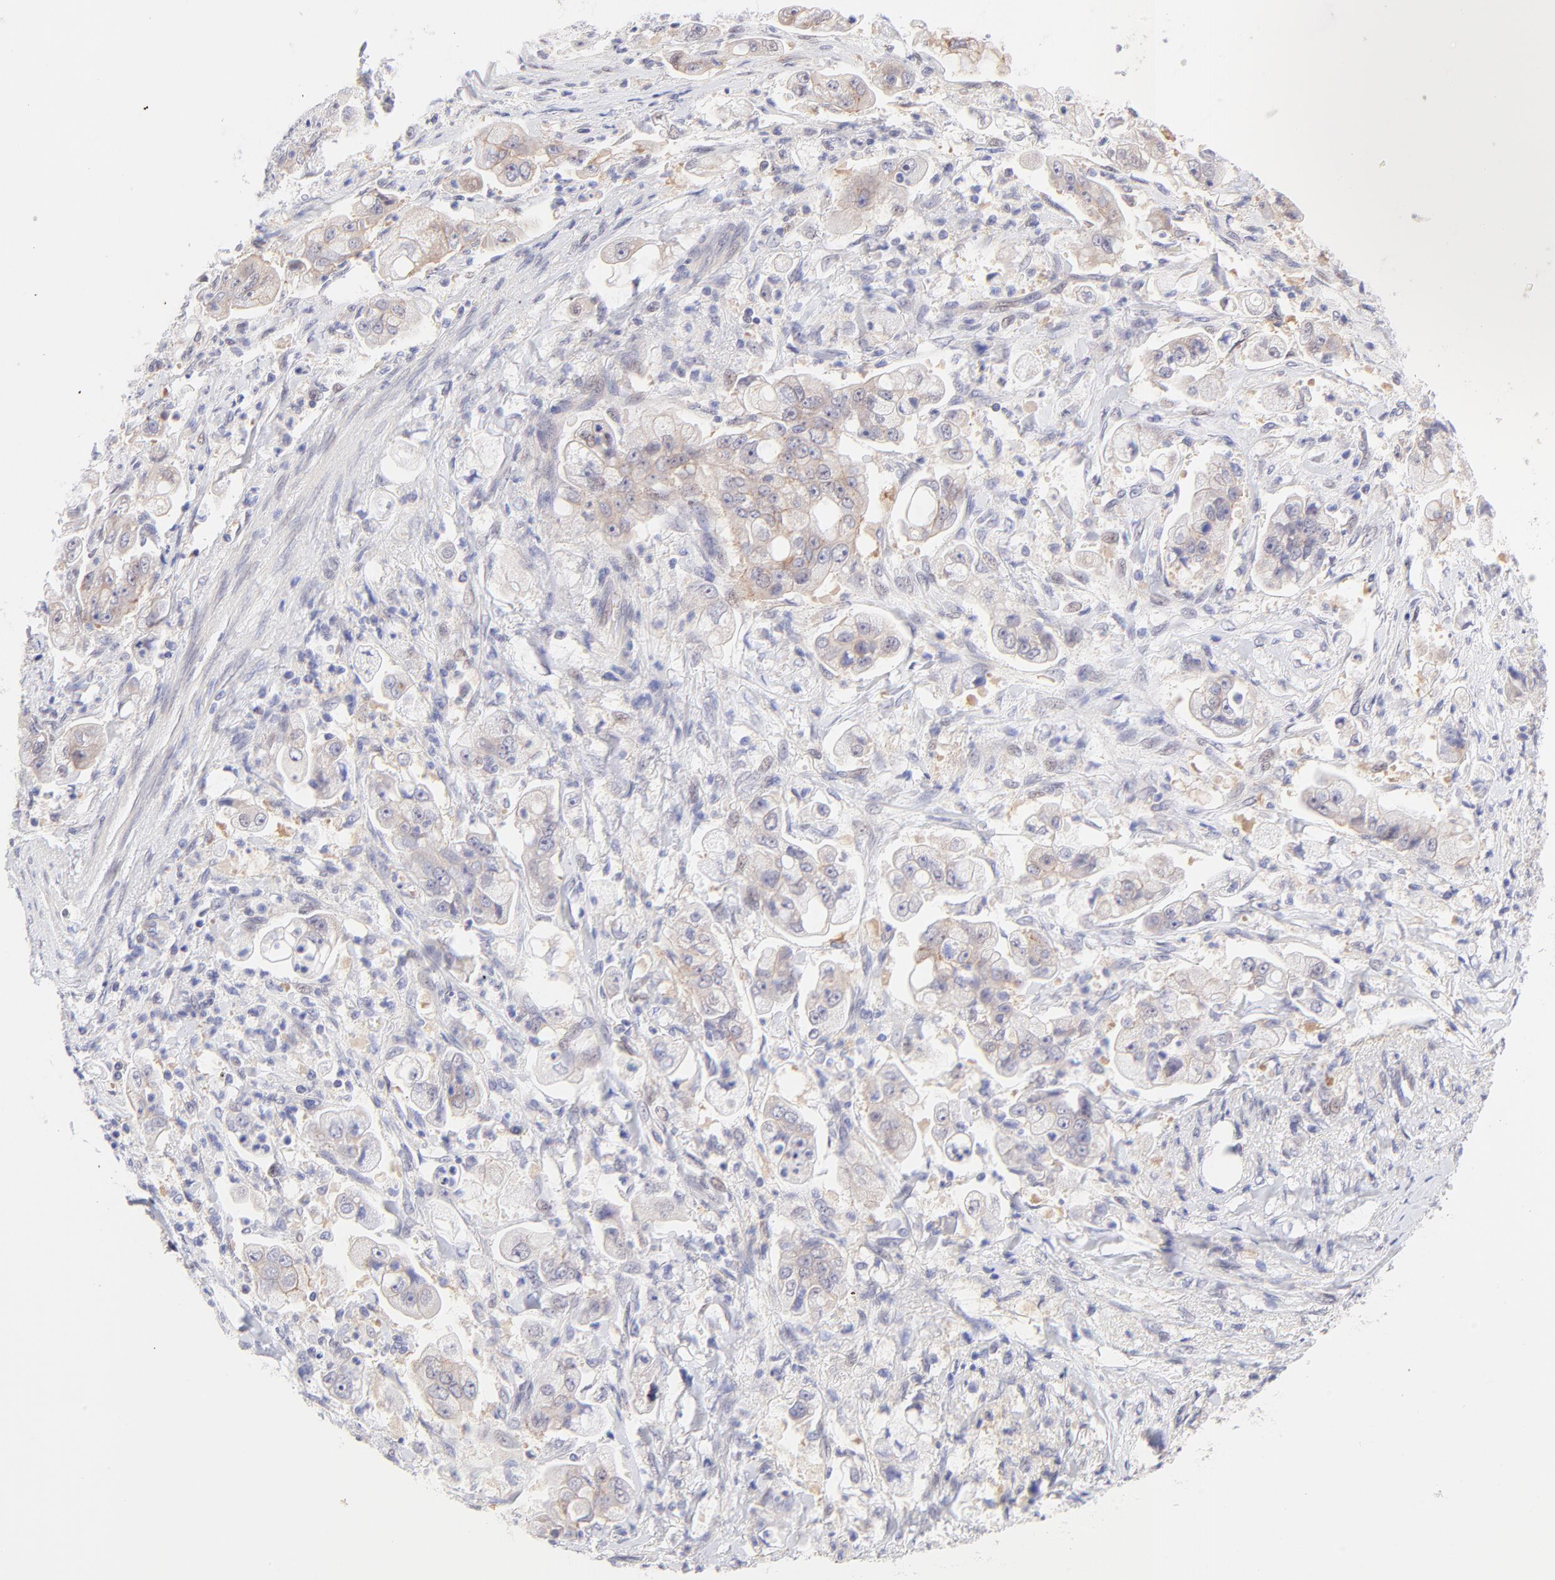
{"staining": {"intensity": "weak", "quantity": "<25%", "location": "cytoplasmic/membranous"}, "tissue": "stomach cancer", "cell_type": "Tumor cells", "image_type": "cancer", "snomed": [{"axis": "morphology", "description": "Adenocarcinoma, NOS"}, {"axis": "topography", "description": "Stomach"}], "caption": "Micrograph shows no protein expression in tumor cells of stomach cancer (adenocarcinoma) tissue. The staining is performed using DAB (3,3'-diaminobenzidine) brown chromogen with nuclei counter-stained in using hematoxylin.", "gene": "PBDC1", "patient": {"sex": "male", "age": 62}}